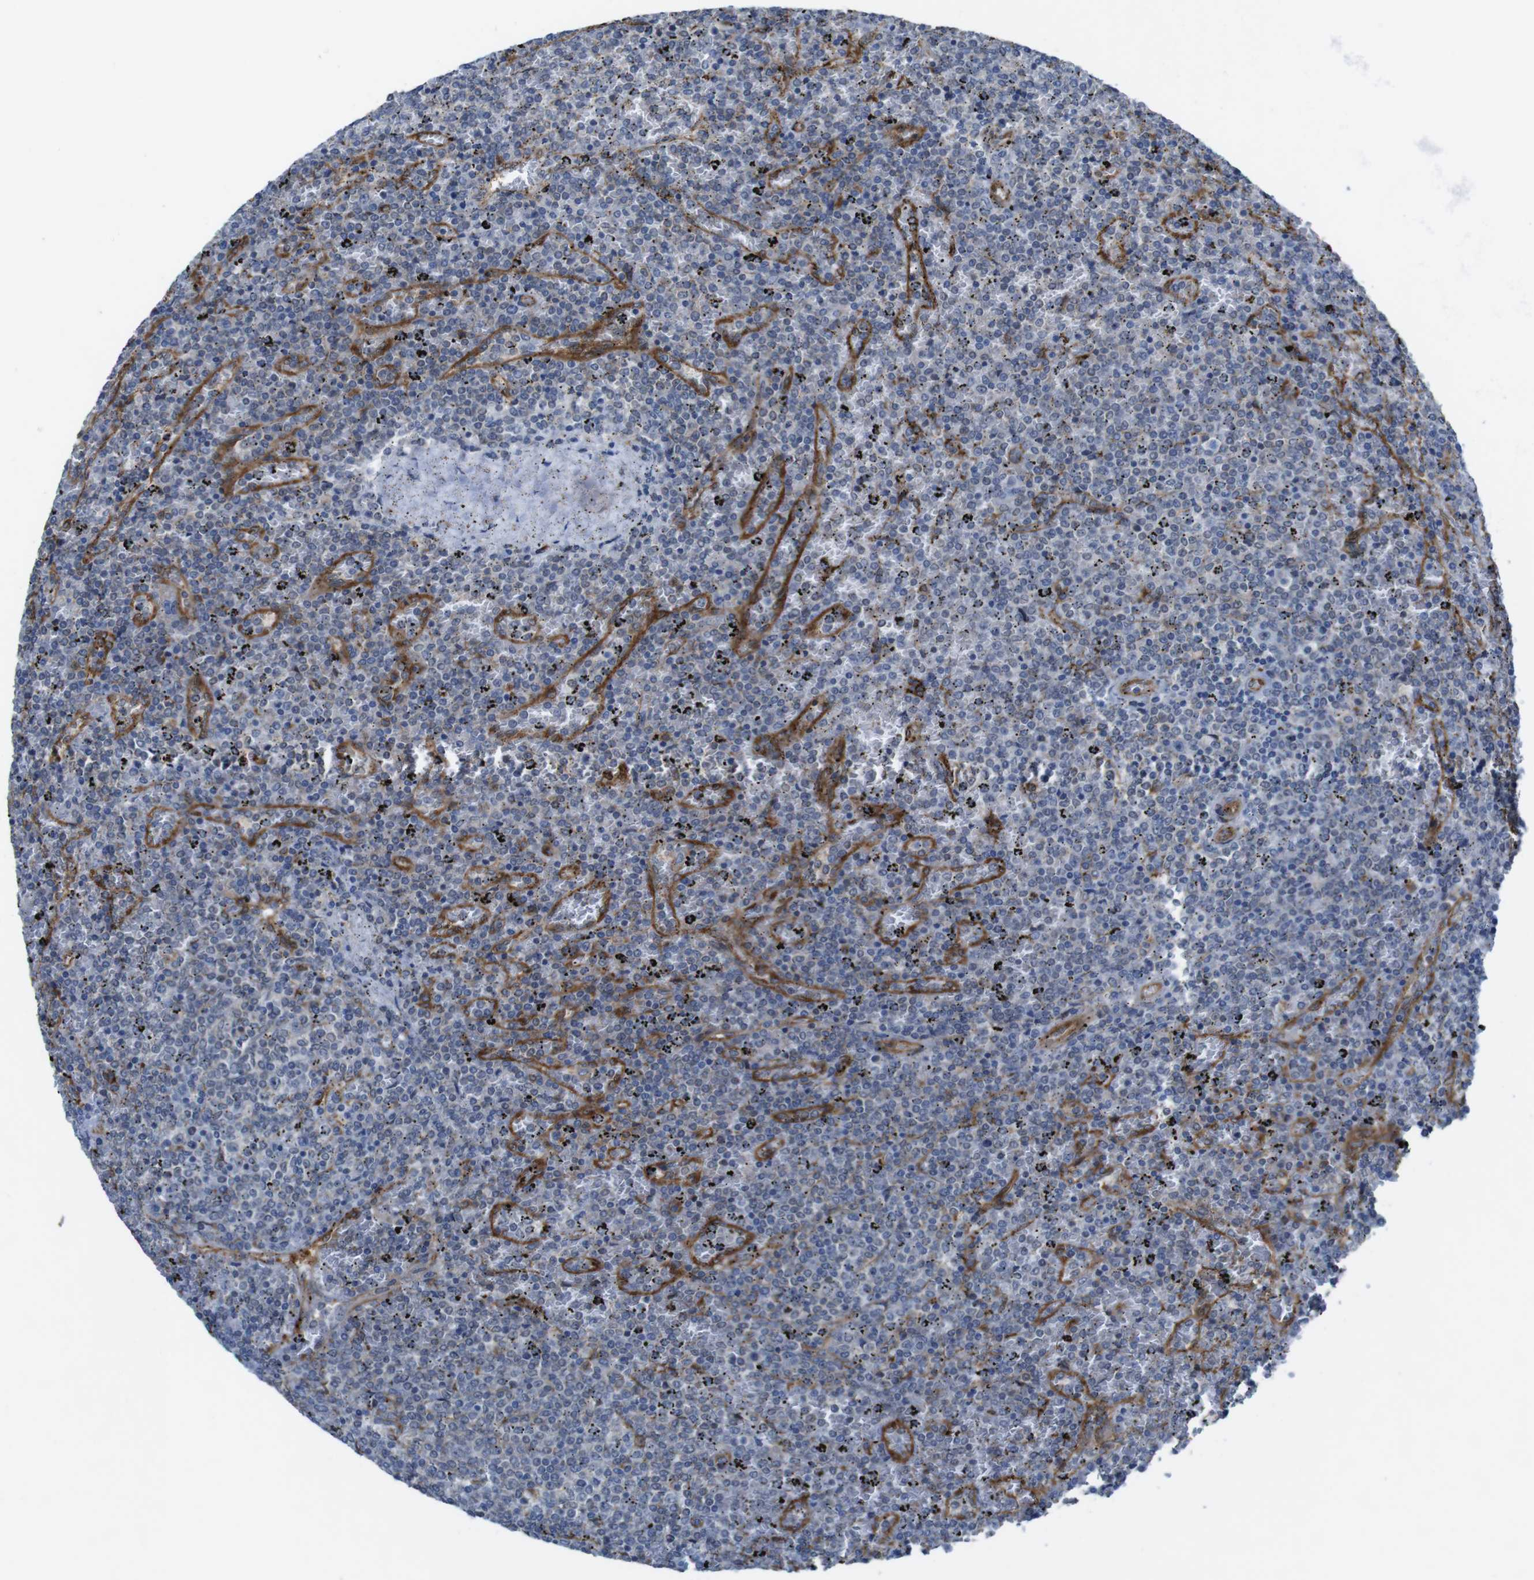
{"staining": {"intensity": "negative", "quantity": "none", "location": "none"}, "tissue": "lymphoma", "cell_type": "Tumor cells", "image_type": "cancer", "snomed": [{"axis": "morphology", "description": "Malignant lymphoma, non-Hodgkin's type, Low grade"}, {"axis": "topography", "description": "Spleen"}], "caption": "Immunohistochemistry (IHC) of lymphoma reveals no staining in tumor cells. Brightfield microscopy of immunohistochemistry (IHC) stained with DAB (brown) and hematoxylin (blue), captured at high magnification.", "gene": "PTGER4", "patient": {"sex": "female", "age": 77}}